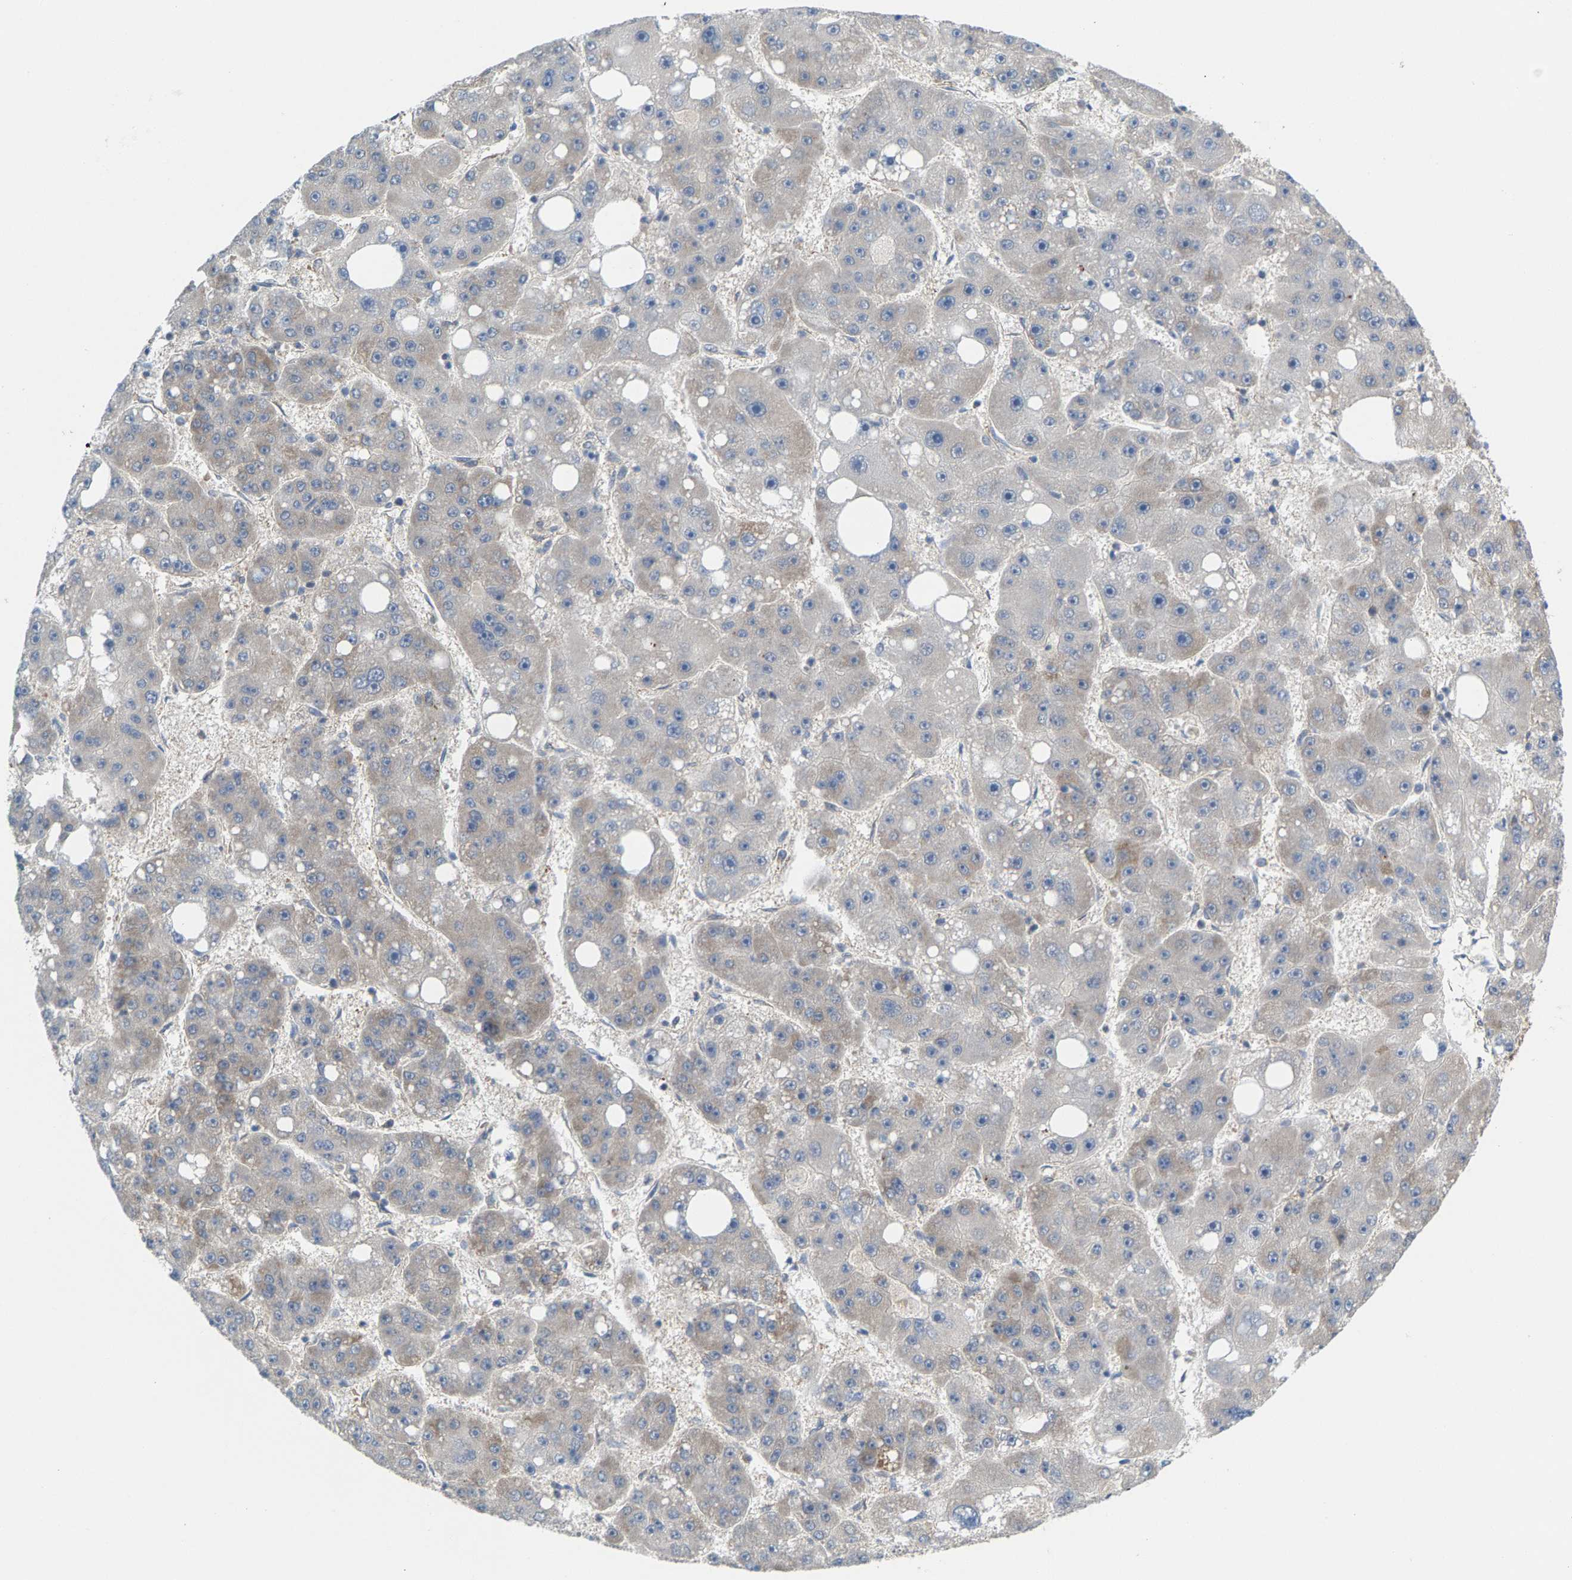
{"staining": {"intensity": "negative", "quantity": "none", "location": "none"}, "tissue": "liver cancer", "cell_type": "Tumor cells", "image_type": "cancer", "snomed": [{"axis": "morphology", "description": "Carcinoma, Hepatocellular, NOS"}, {"axis": "topography", "description": "Liver"}], "caption": "This histopathology image is of liver cancer stained with immunohistochemistry (IHC) to label a protein in brown with the nuclei are counter-stained blue. There is no expression in tumor cells. (DAB immunohistochemistry with hematoxylin counter stain).", "gene": "MRM1", "patient": {"sex": "female", "age": 61}}